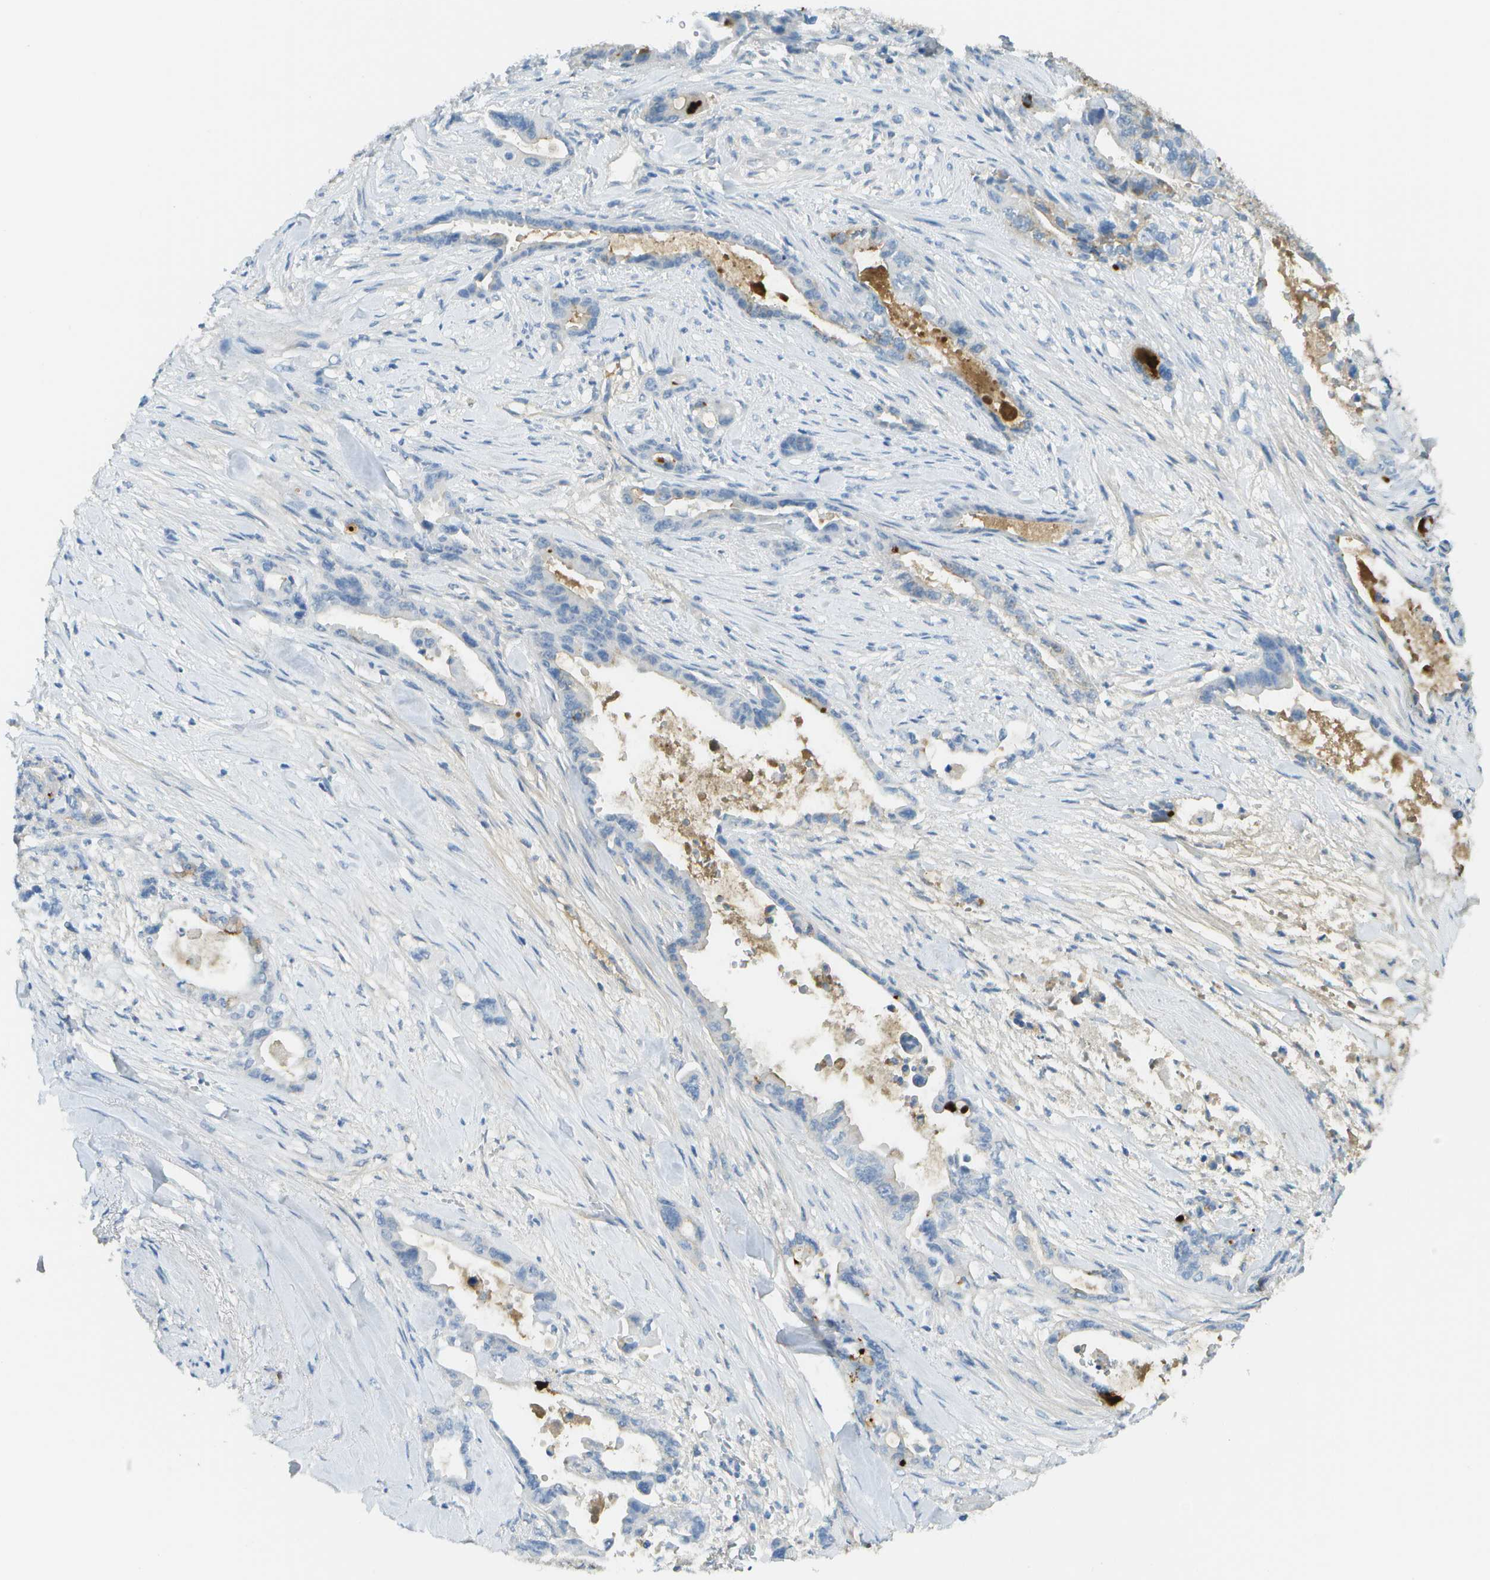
{"staining": {"intensity": "negative", "quantity": "none", "location": "none"}, "tissue": "pancreatic cancer", "cell_type": "Tumor cells", "image_type": "cancer", "snomed": [{"axis": "morphology", "description": "Adenocarcinoma, NOS"}, {"axis": "topography", "description": "Pancreas"}], "caption": "Tumor cells are negative for brown protein staining in adenocarcinoma (pancreatic).", "gene": "C1S", "patient": {"sex": "male", "age": 70}}